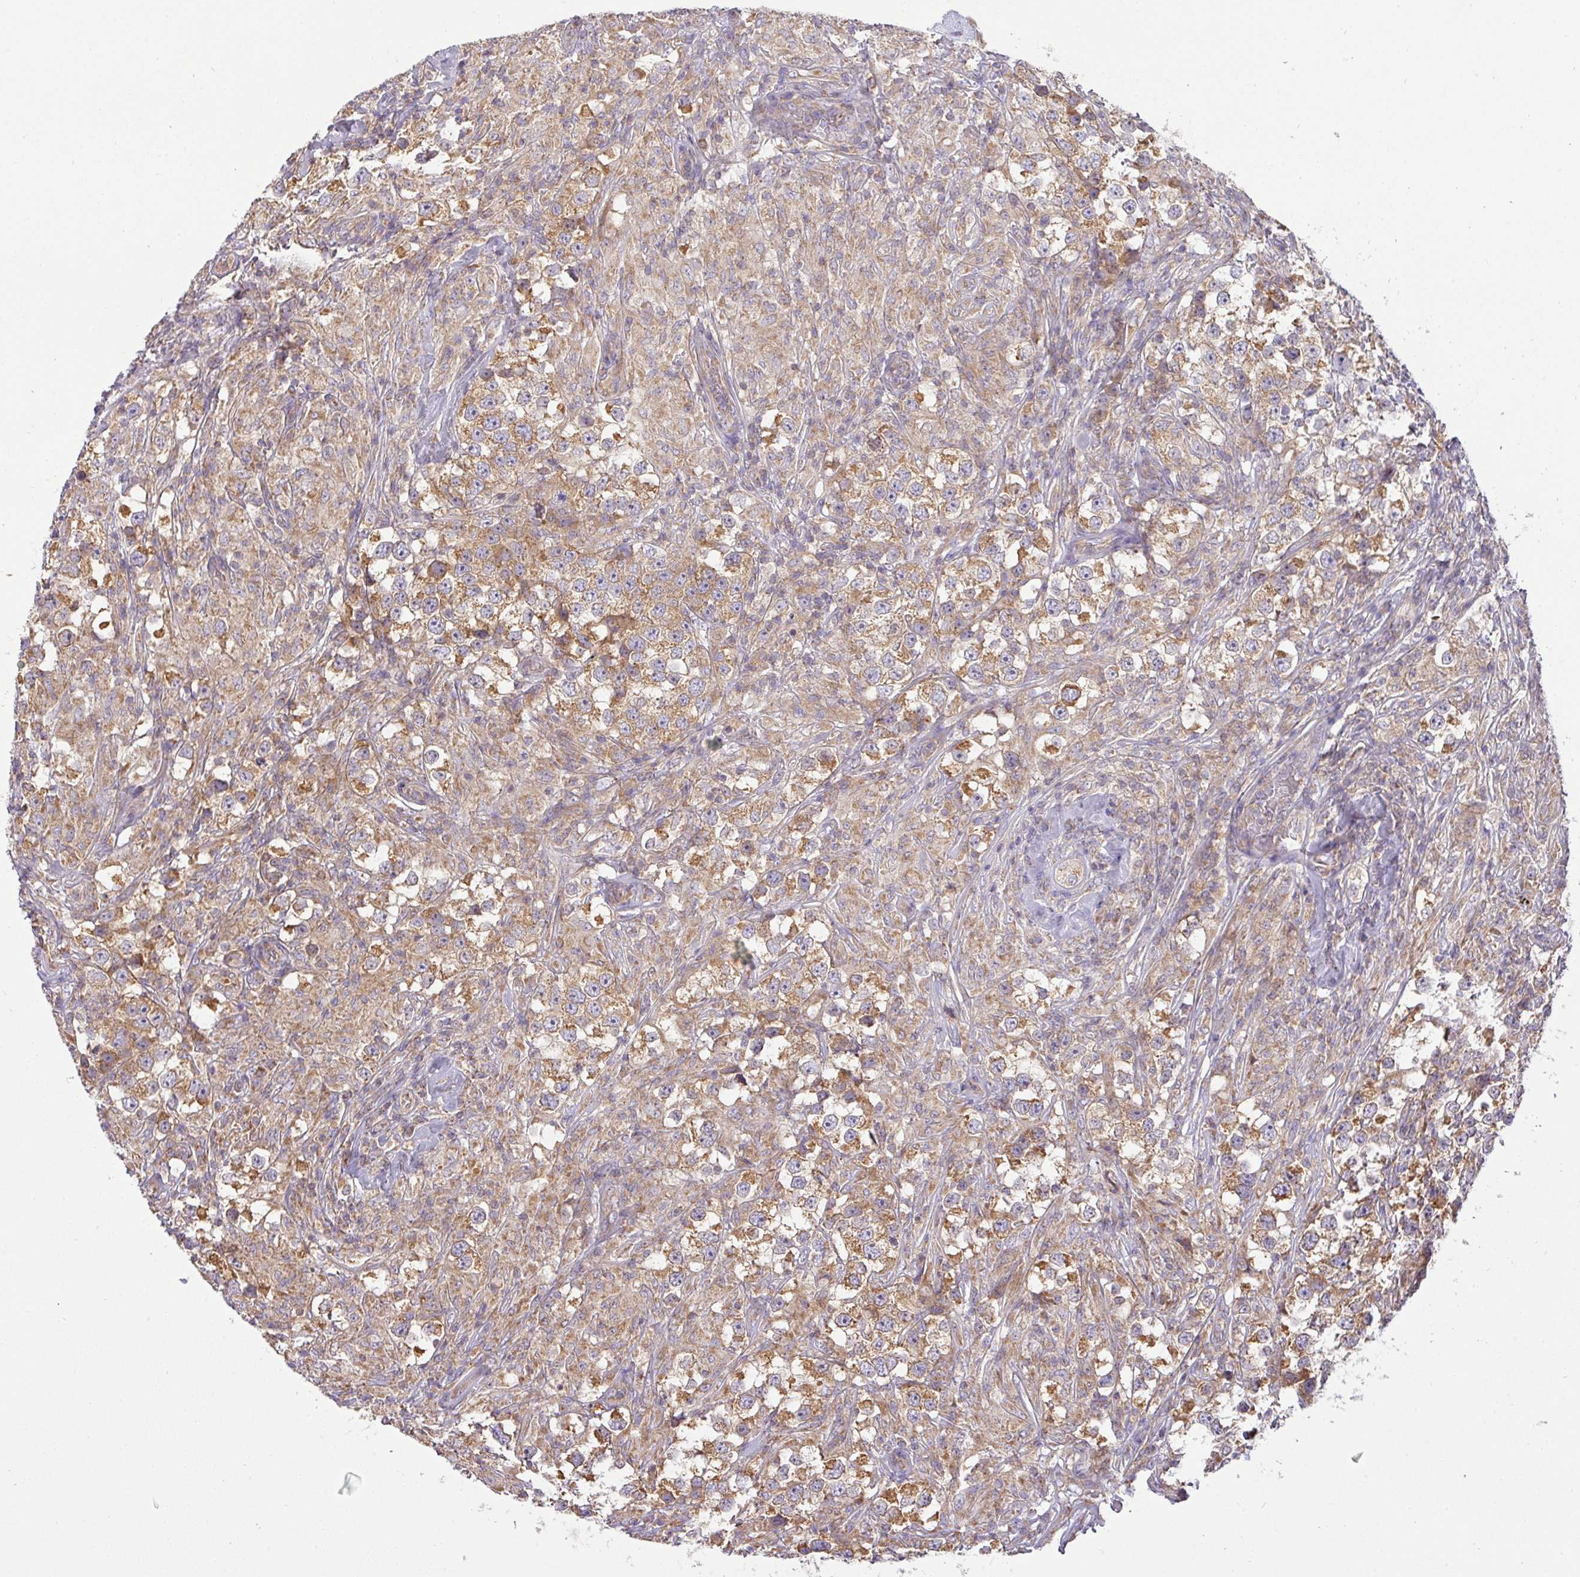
{"staining": {"intensity": "moderate", "quantity": ">75%", "location": "cytoplasmic/membranous"}, "tissue": "testis cancer", "cell_type": "Tumor cells", "image_type": "cancer", "snomed": [{"axis": "morphology", "description": "Seminoma, NOS"}, {"axis": "topography", "description": "Testis"}], "caption": "Testis seminoma stained with DAB immunohistochemistry (IHC) reveals medium levels of moderate cytoplasmic/membranous staining in about >75% of tumor cells.", "gene": "ZNF211", "patient": {"sex": "male", "age": 46}}